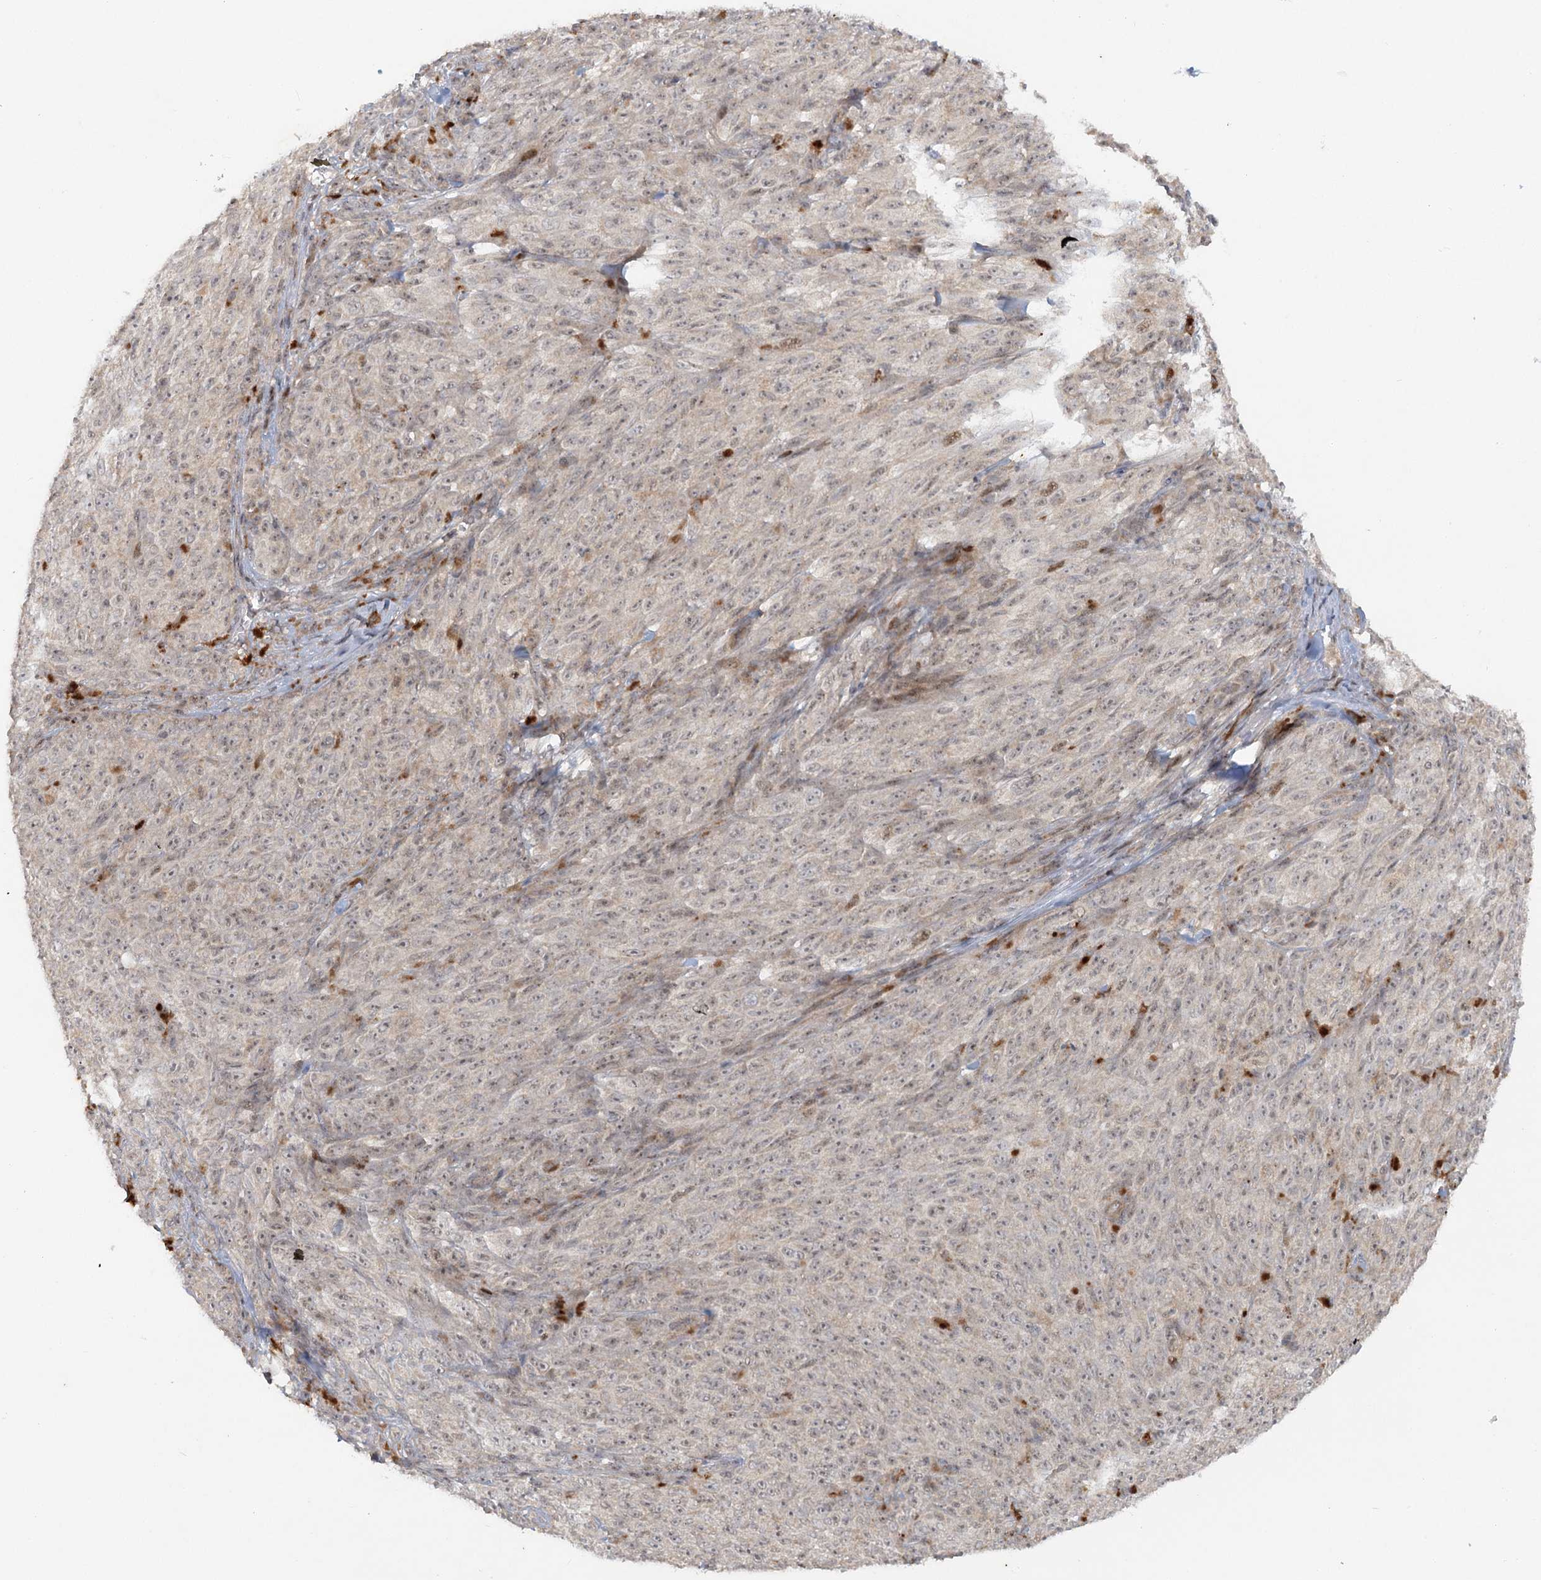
{"staining": {"intensity": "negative", "quantity": "none", "location": "none"}, "tissue": "melanoma", "cell_type": "Tumor cells", "image_type": "cancer", "snomed": [{"axis": "morphology", "description": "Malignant melanoma, NOS"}, {"axis": "topography", "description": "Skin"}], "caption": "The immunohistochemistry (IHC) micrograph has no significant positivity in tumor cells of malignant melanoma tissue.", "gene": "SH2D3A", "patient": {"sex": "female", "age": 82}}